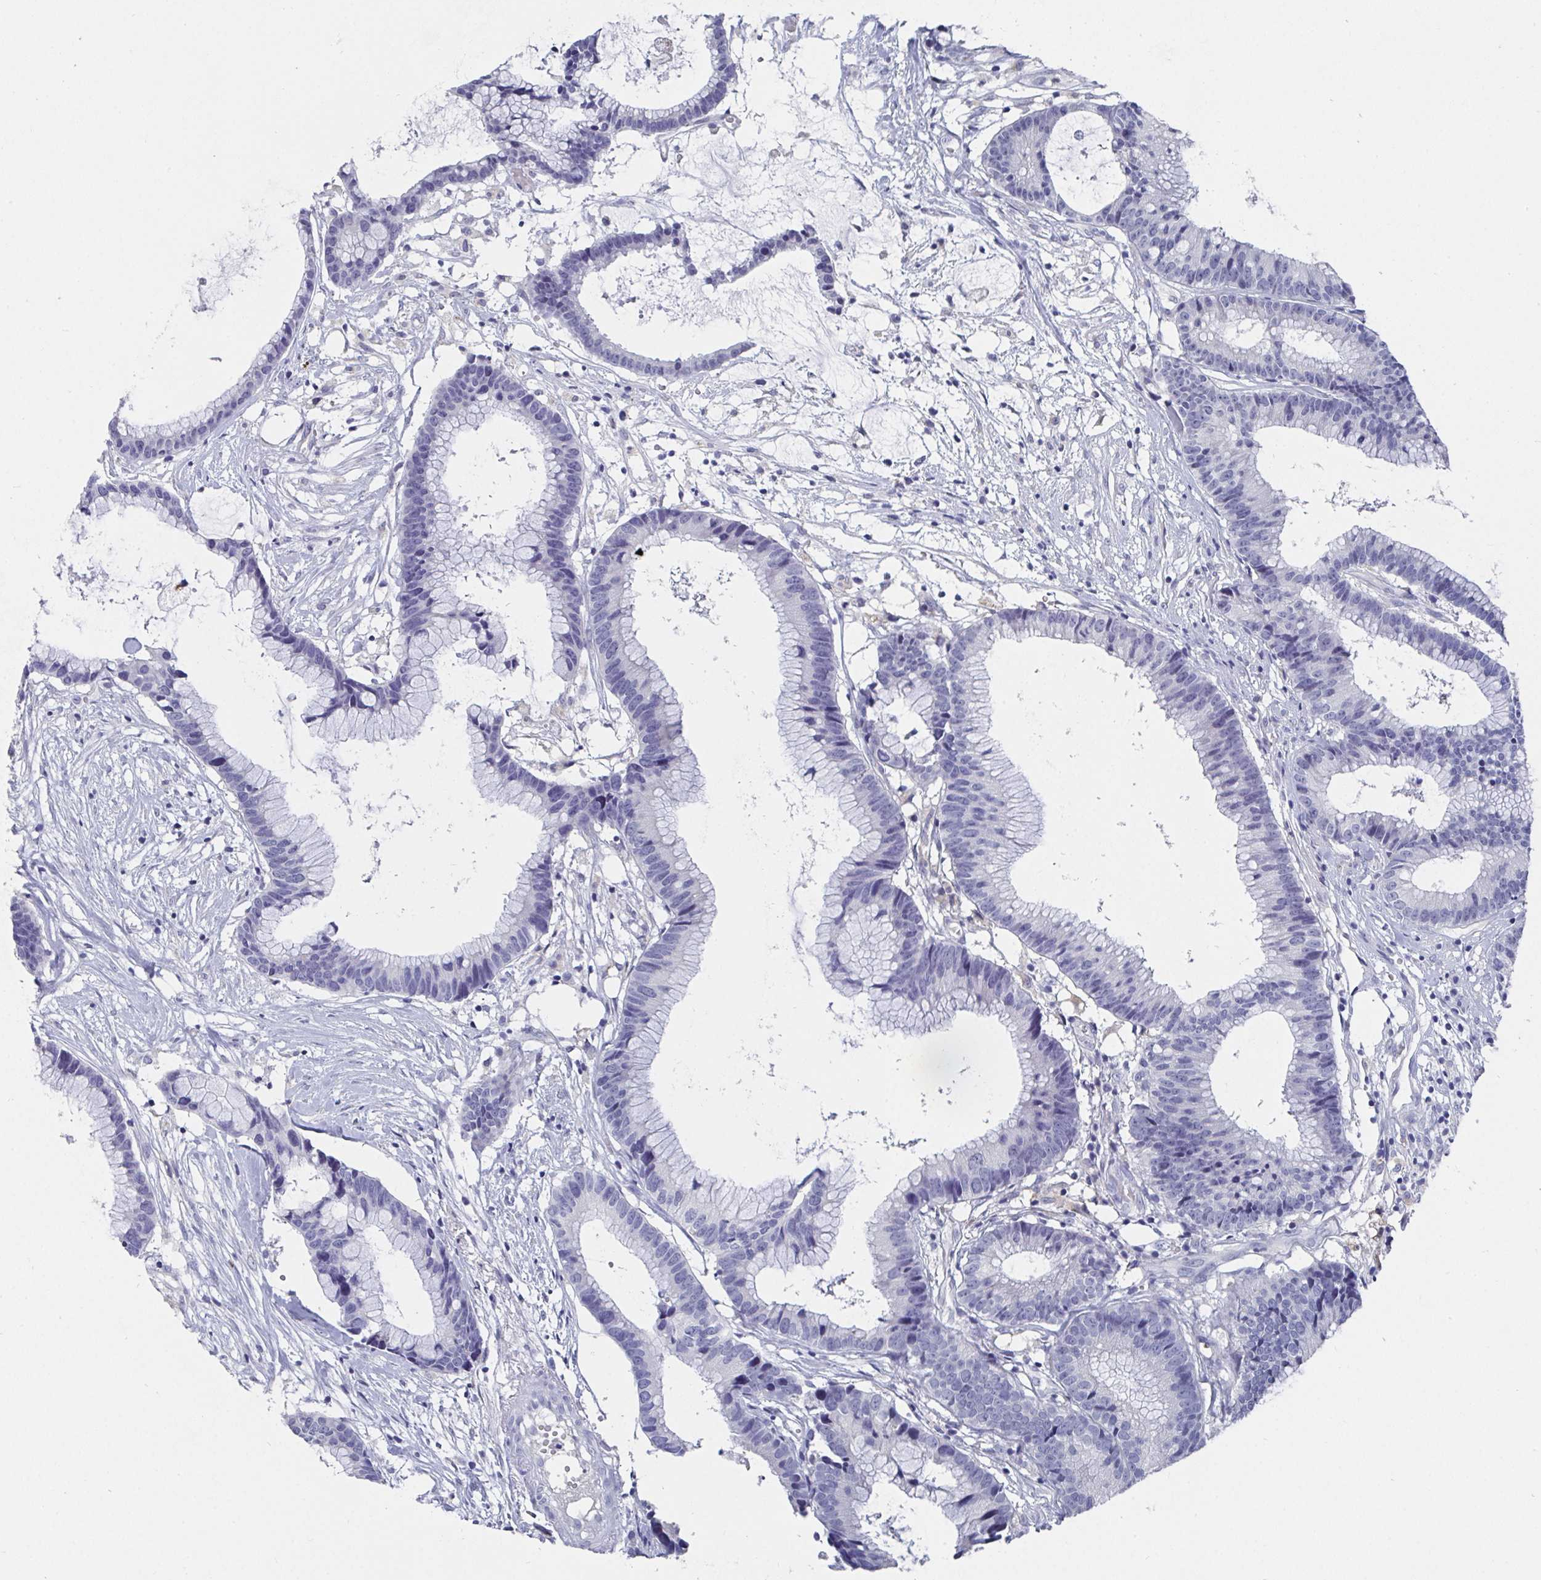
{"staining": {"intensity": "negative", "quantity": "none", "location": "none"}, "tissue": "colorectal cancer", "cell_type": "Tumor cells", "image_type": "cancer", "snomed": [{"axis": "morphology", "description": "Adenocarcinoma, NOS"}, {"axis": "topography", "description": "Colon"}], "caption": "A histopathology image of human colorectal adenocarcinoma is negative for staining in tumor cells.", "gene": "TAS2R39", "patient": {"sex": "female", "age": 78}}